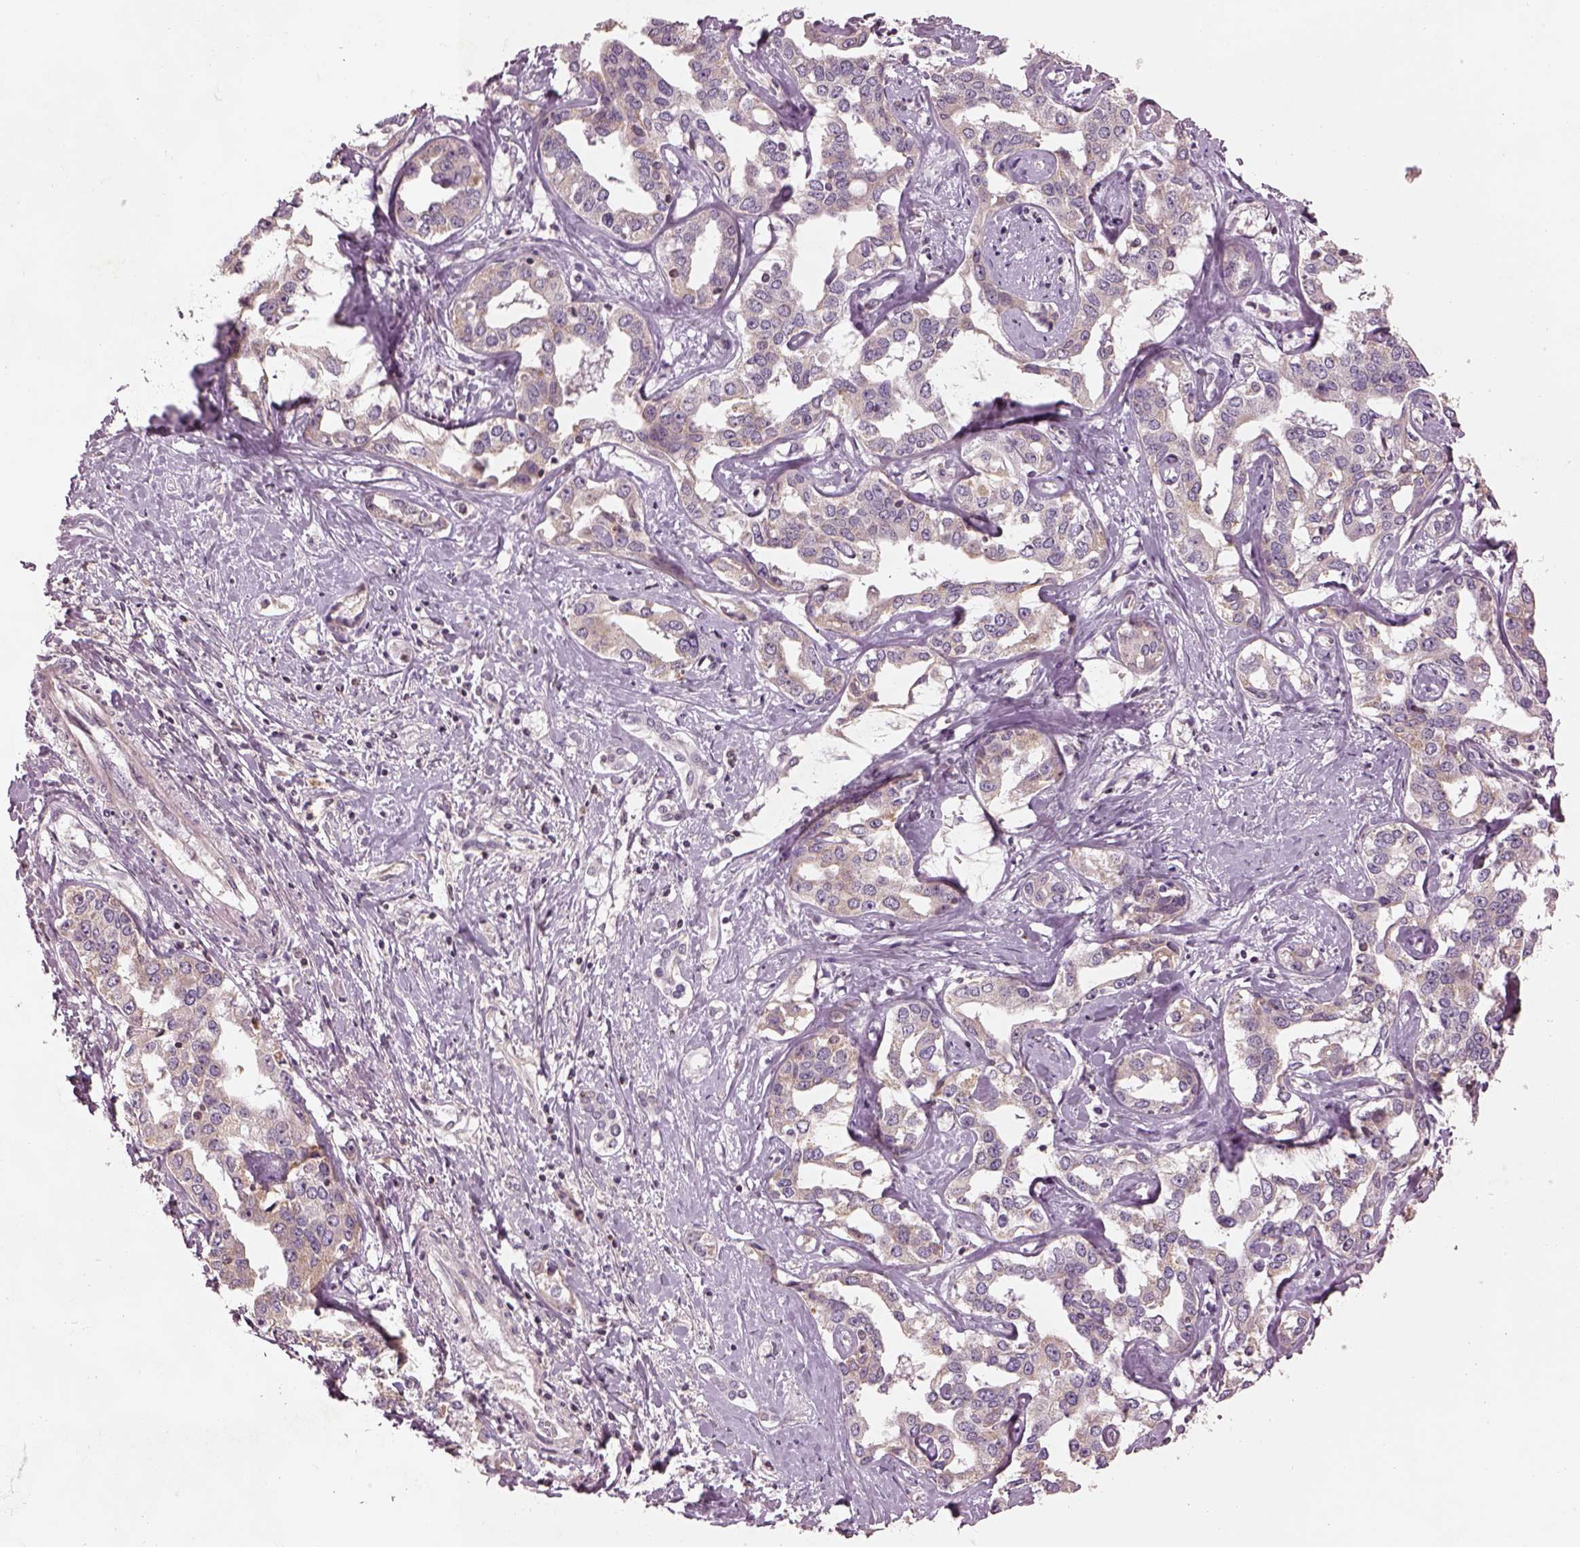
{"staining": {"intensity": "weak", "quantity": ">75%", "location": "cytoplasmic/membranous"}, "tissue": "liver cancer", "cell_type": "Tumor cells", "image_type": "cancer", "snomed": [{"axis": "morphology", "description": "Cholangiocarcinoma"}, {"axis": "topography", "description": "Liver"}], "caption": "Tumor cells display low levels of weak cytoplasmic/membranous staining in approximately >75% of cells in liver cancer (cholangiocarcinoma). (Stains: DAB in brown, nuclei in blue, Microscopy: brightfield microscopy at high magnification).", "gene": "TLX3", "patient": {"sex": "male", "age": 59}}